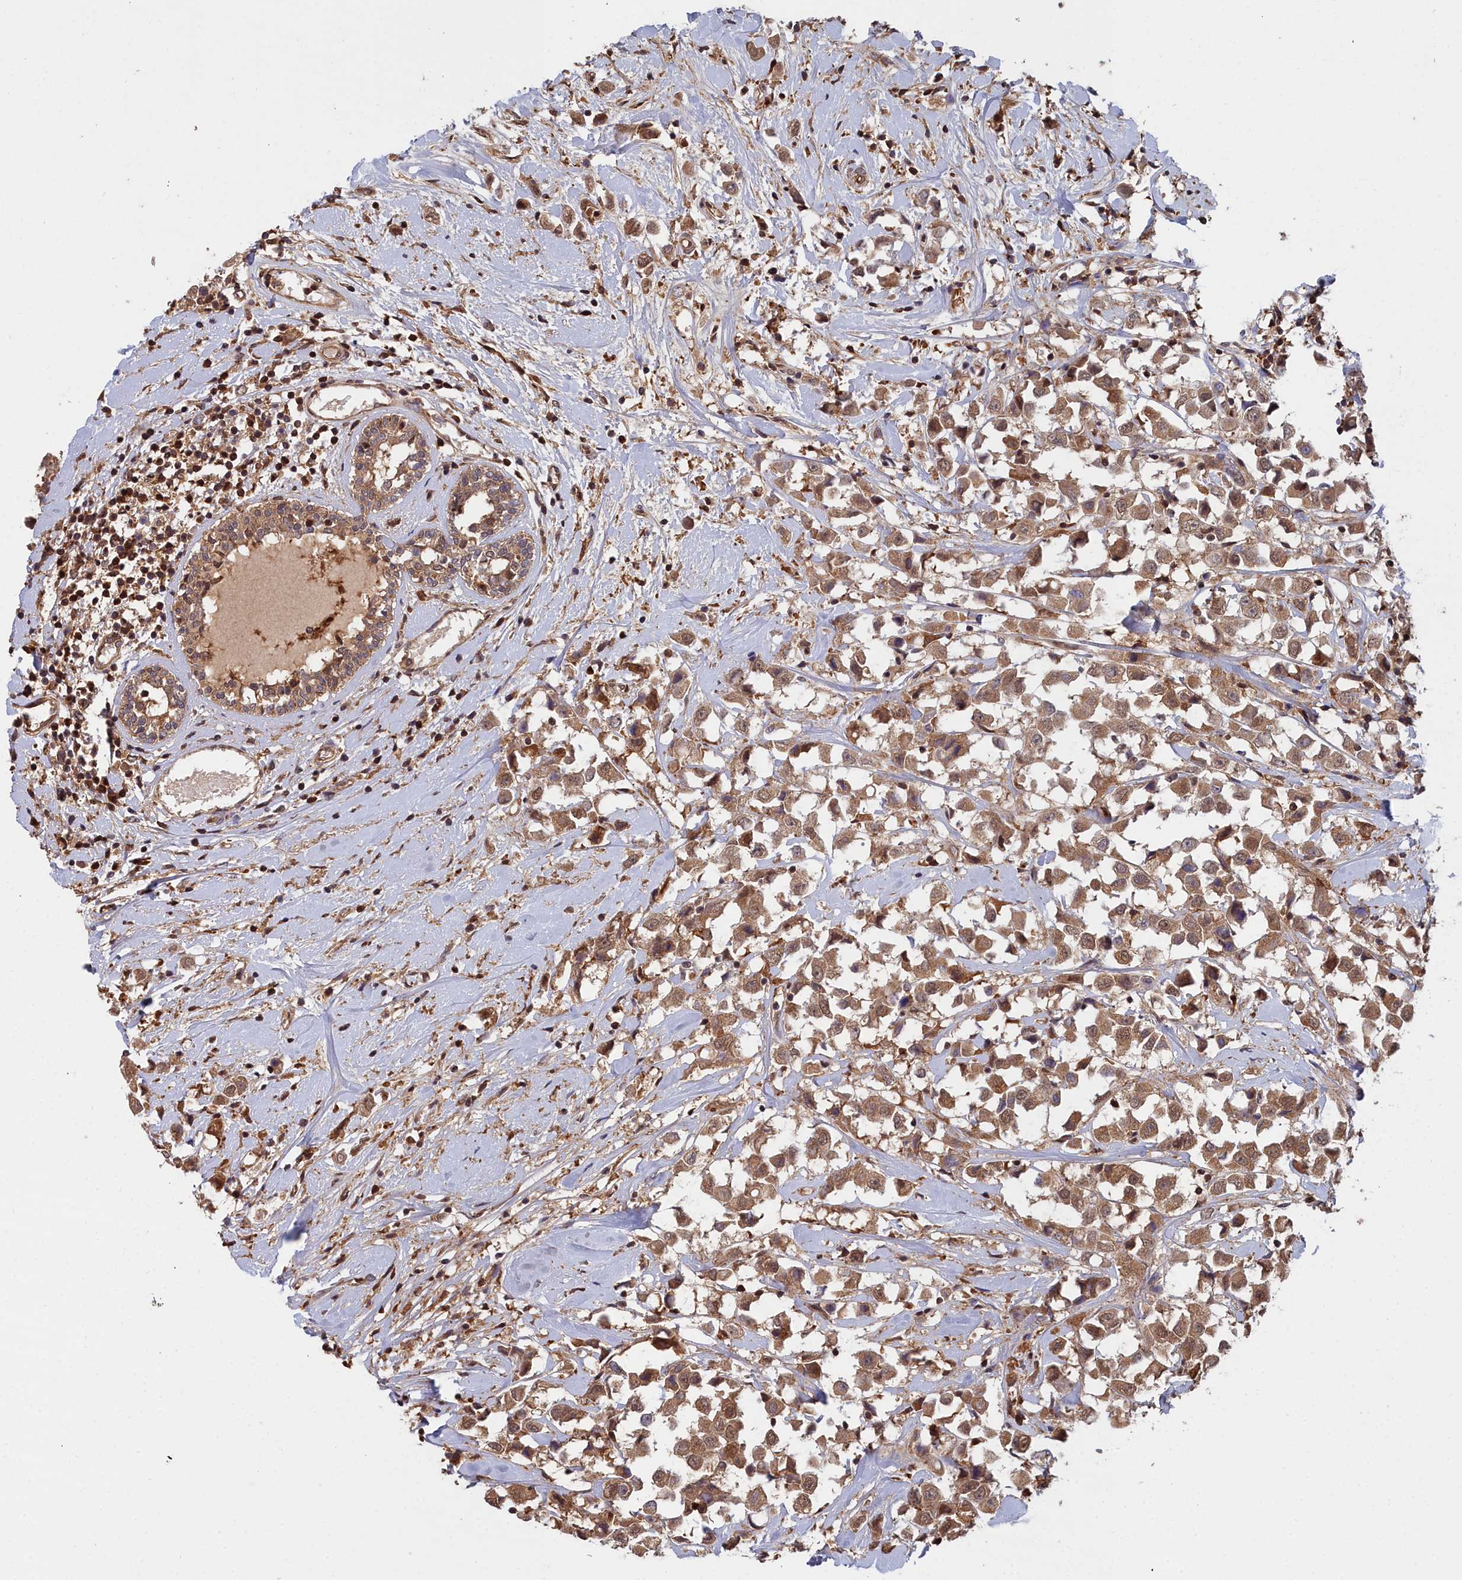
{"staining": {"intensity": "moderate", "quantity": ">75%", "location": "cytoplasmic/membranous,nuclear"}, "tissue": "breast cancer", "cell_type": "Tumor cells", "image_type": "cancer", "snomed": [{"axis": "morphology", "description": "Duct carcinoma"}, {"axis": "topography", "description": "Breast"}], "caption": "Moderate cytoplasmic/membranous and nuclear positivity for a protein is identified in approximately >75% of tumor cells of intraductal carcinoma (breast) using IHC.", "gene": "GFRA2", "patient": {"sex": "female", "age": 61}}